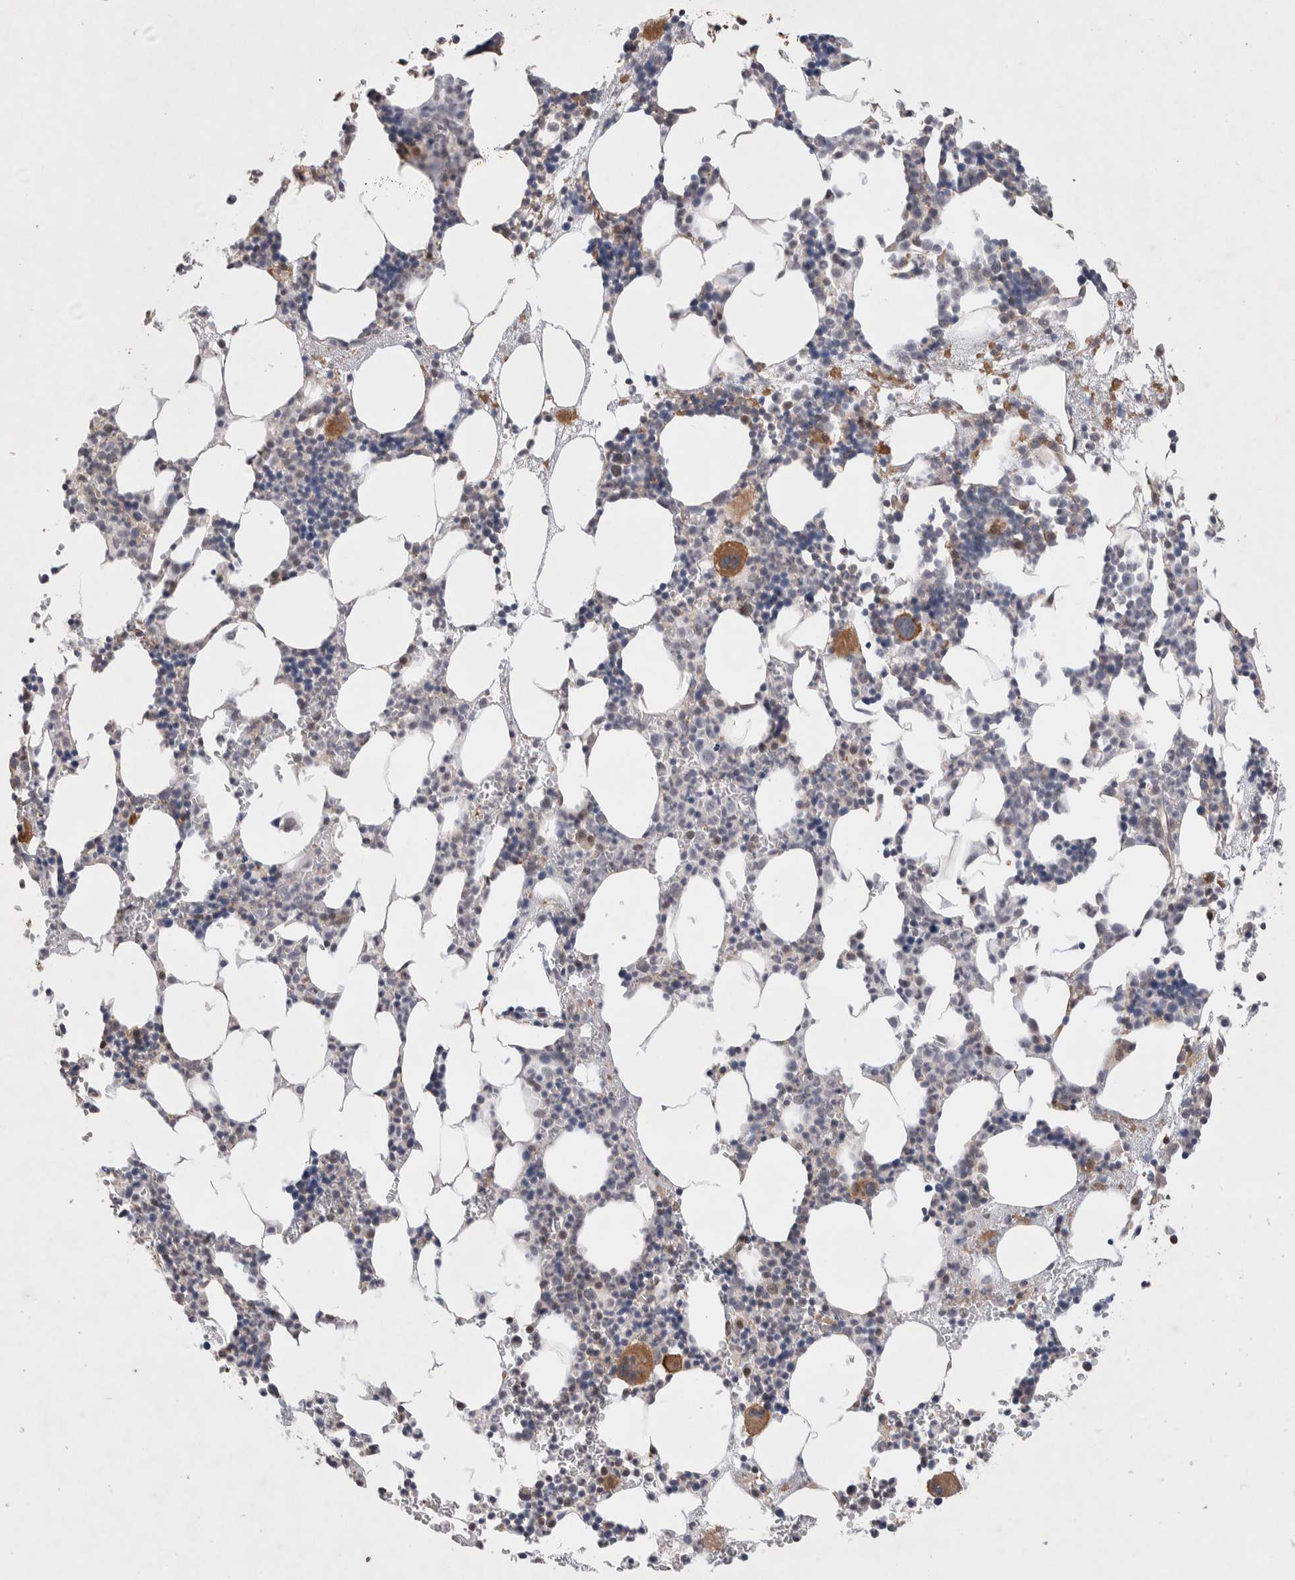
{"staining": {"intensity": "moderate", "quantity": "<25%", "location": "cytoplasmic/membranous"}, "tissue": "bone marrow", "cell_type": "Hematopoietic cells", "image_type": "normal", "snomed": [{"axis": "morphology", "description": "Normal tissue, NOS"}, {"axis": "morphology", "description": "Inflammation, NOS"}, {"axis": "topography", "description": "Bone marrow"}], "caption": "DAB (3,3'-diaminobenzidine) immunohistochemical staining of benign bone marrow shows moderate cytoplasmic/membranous protein expression in about <25% of hematopoietic cells. Using DAB (brown) and hematoxylin (blue) stains, captured at high magnification using brightfield microscopy.", "gene": "ZNF704", "patient": {"sex": "female", "age": 67}}